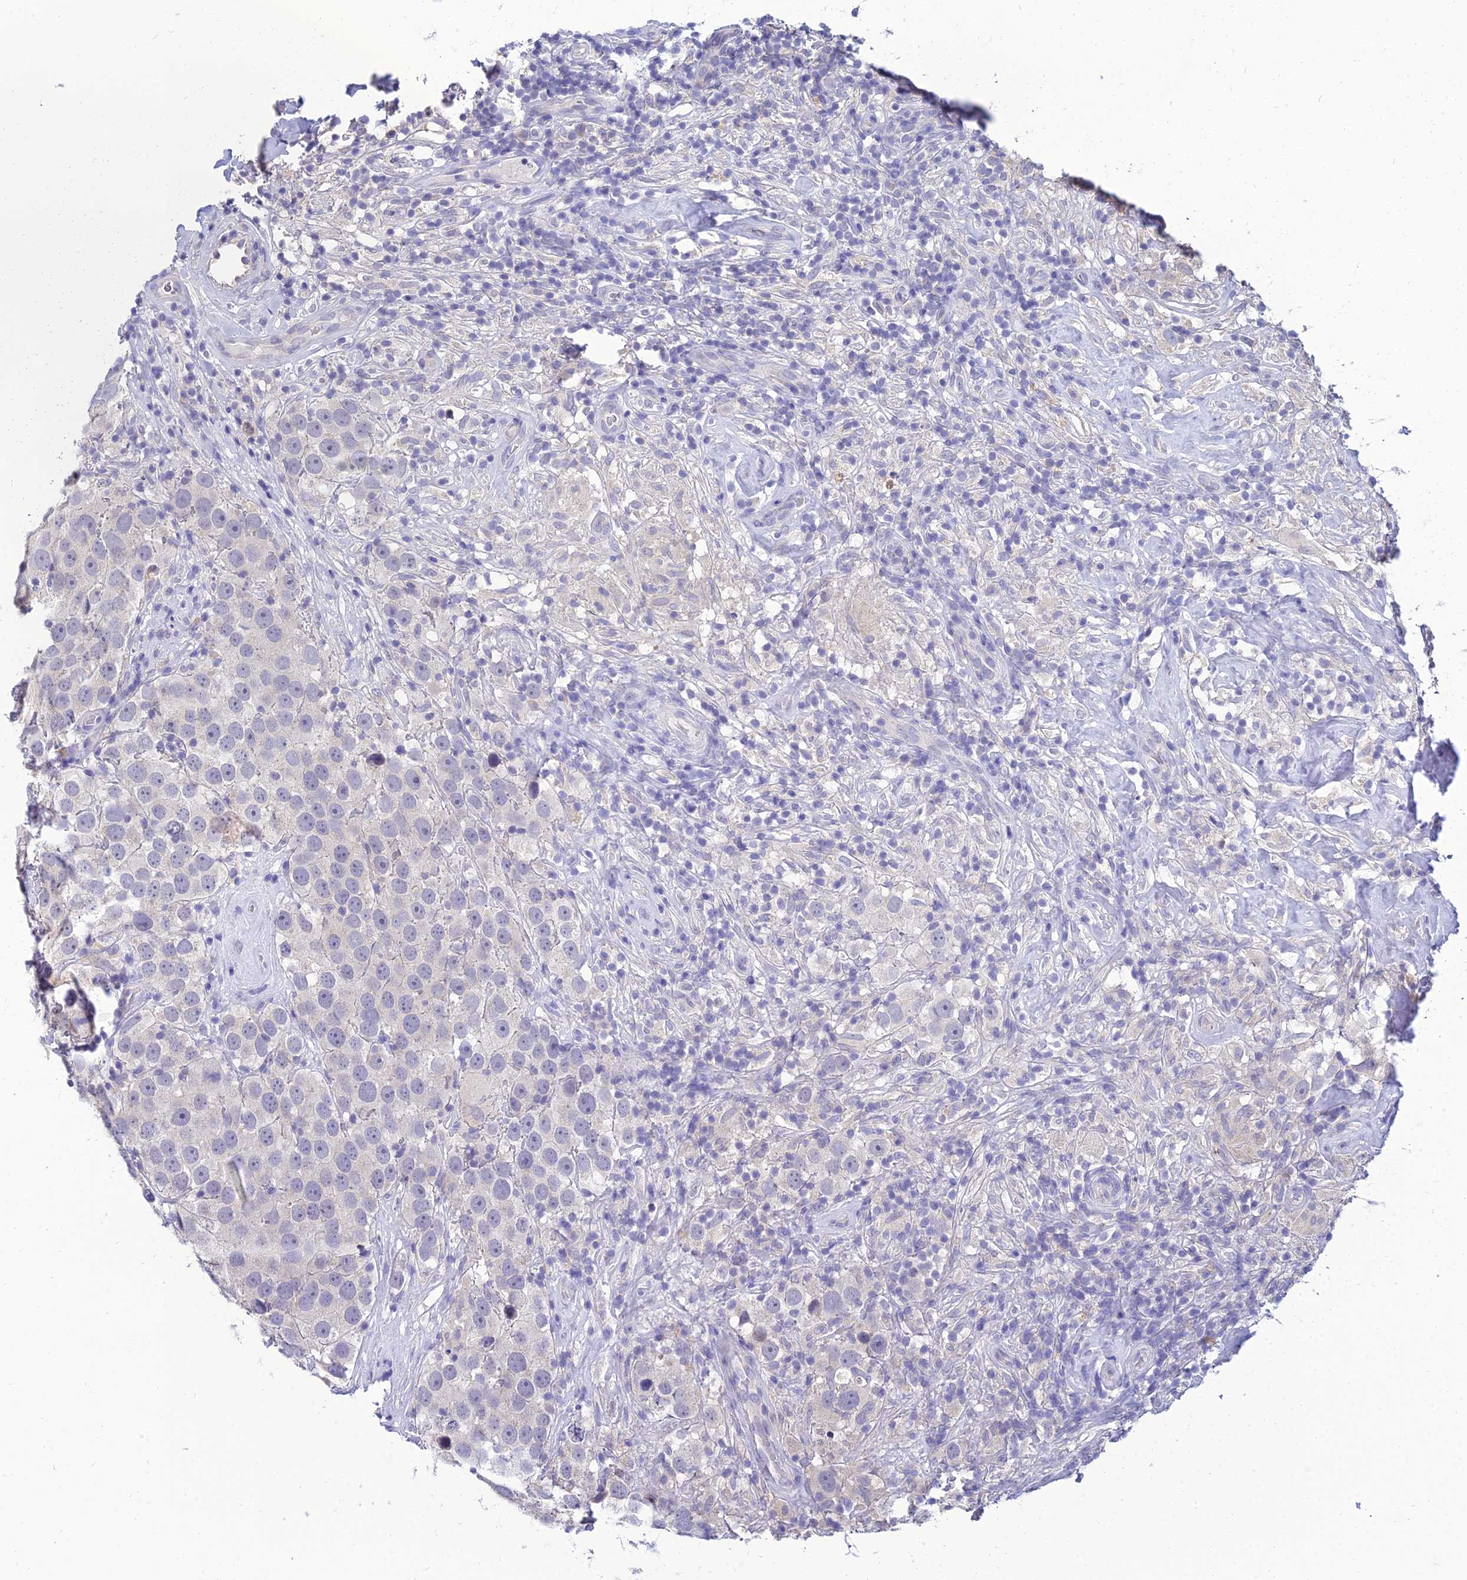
{"staining": {"intensity": "negative", "quantity": "none", "location": "none"}, "tissue": "testis cancer", "cell_type": "Tumor cells", "image_type": "cancer", "snomed": [{"axis": "morphology", "description": "Seminoma, NOS"}, {"axis": "topography", "description": "Testis"}], "caption": "Immunohistochemical staining of human seminoma (testis) reveals no significant expression in tumor cells.", "gene": "NPY", "patient": {"sex": "male", "age": 49}}